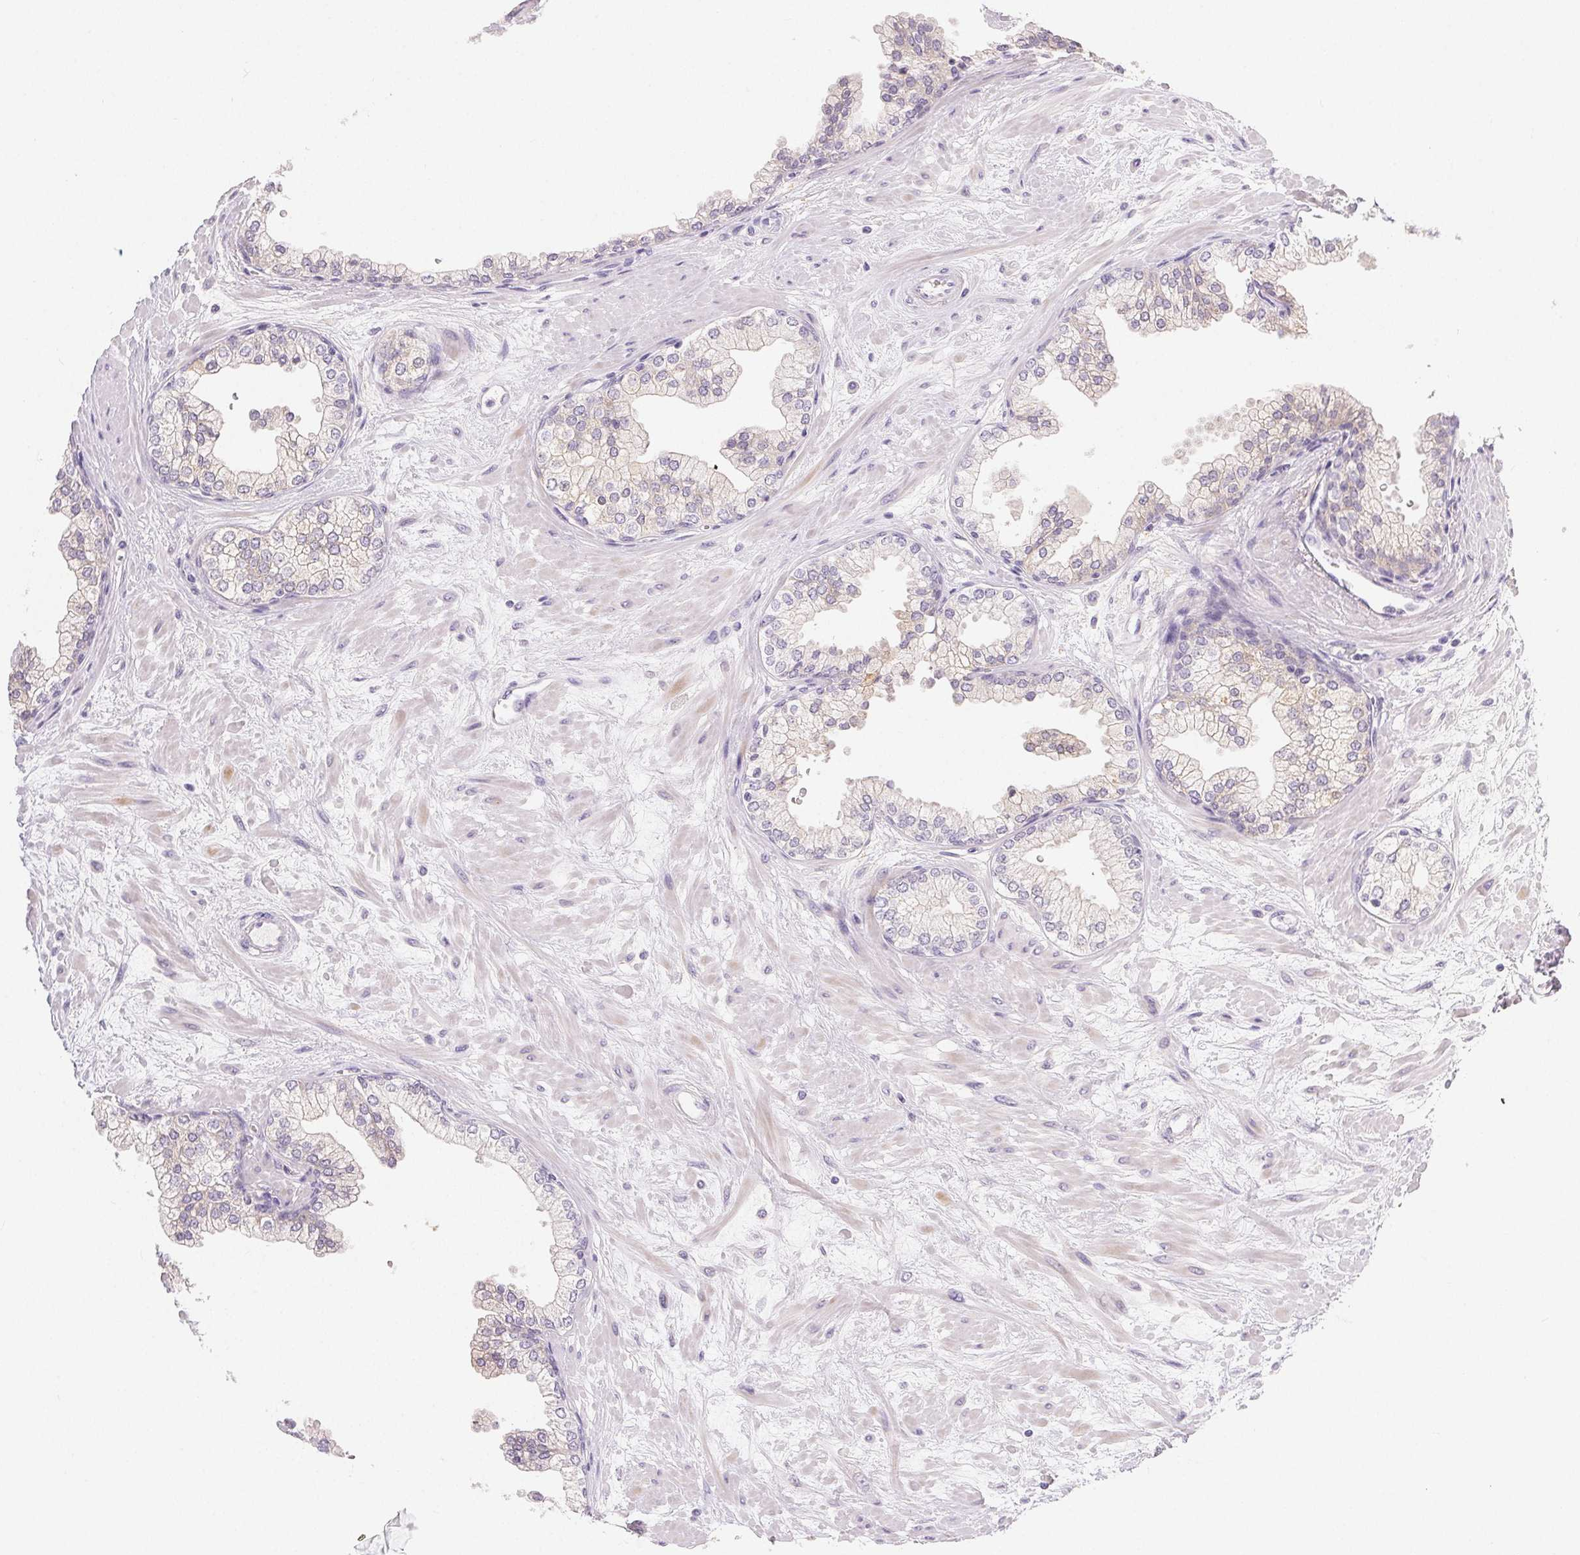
{"staining": {"intensity": "weak", "quantity": "25%-75%", "location": "cytoplasmic/membranous"}, "tissue": "prostate", "cell_type": "Glandular cells", "image_type": "normal", "snomed": [{"axis": "morphology", "description": "Normal tissue, NOS"}, {"axis": "topography", "description": "Prostate"}, {"axis": "topography", "description": "Peripheral nerve tissue"}], "caption": "This image reveals immunohistochemistry (IHC) staining of benign prostate, with low weak cytoplasmic/membranous staining in approximately 25%-75% of glandular cells.", "gene": "MIOX", "patient": {"sex": "male", "age": 61}}